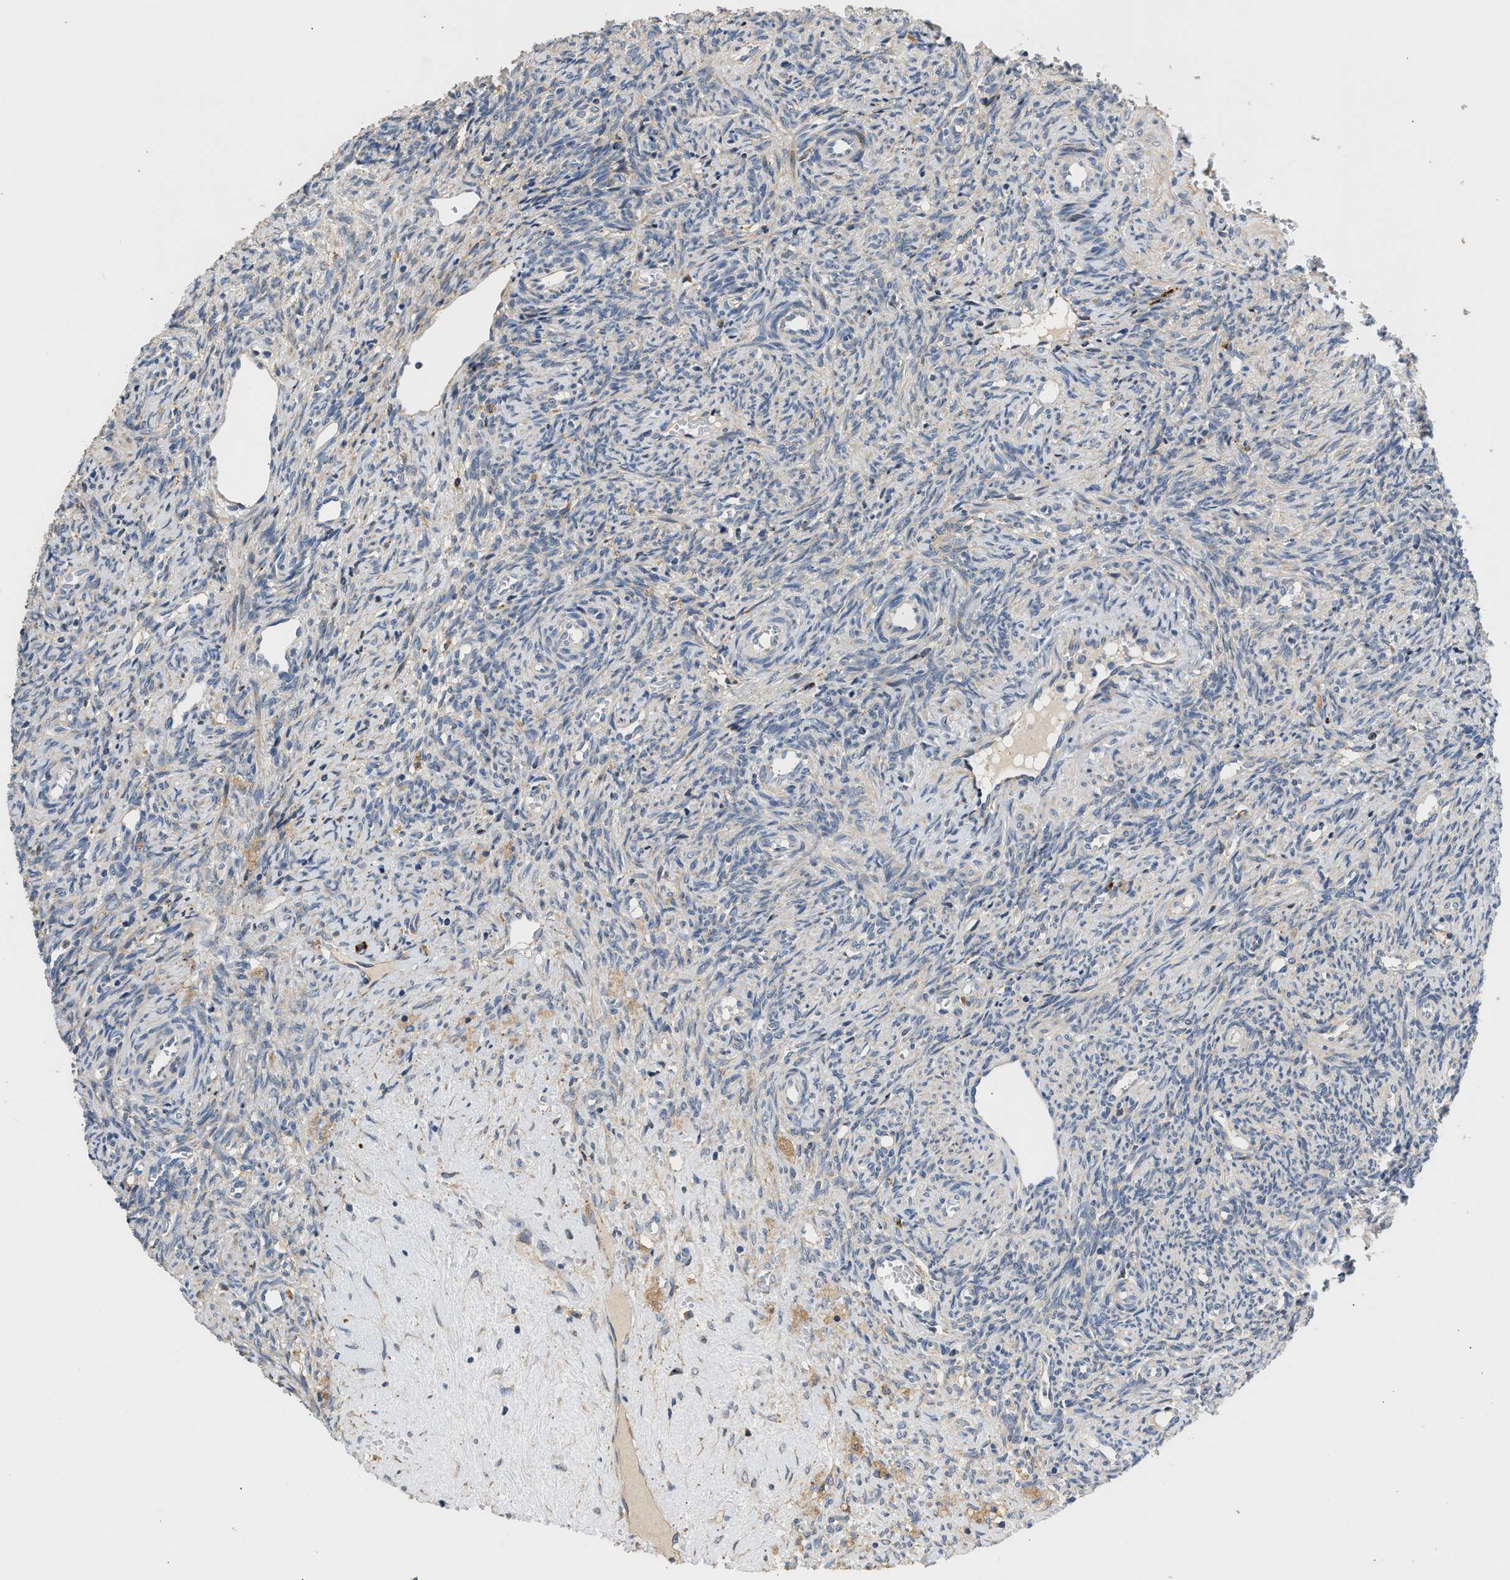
{"staining": {"intensity": "moderate", "quantity": ">75%", "location": "cytoplasmic/membranous"}, "tissue": "ovary", "cell_type": "Follicle cells", "image_type": "normal", "snomed": [{"axis": "morphology", "description": "Normal tissue, NOS"}, {"axis": "topography", "description": "Ovary"}], "caption": "Brown immunohistochemical staining in normal human ovary displays moderate cytoplasmic/membranous expression in approximately >75% of follicle cells. (brown staining indicates protein expression, while blue staining denotes nuclei).", "gene": "AMZ1", "patient": {"sex": "female", "age": 41}}